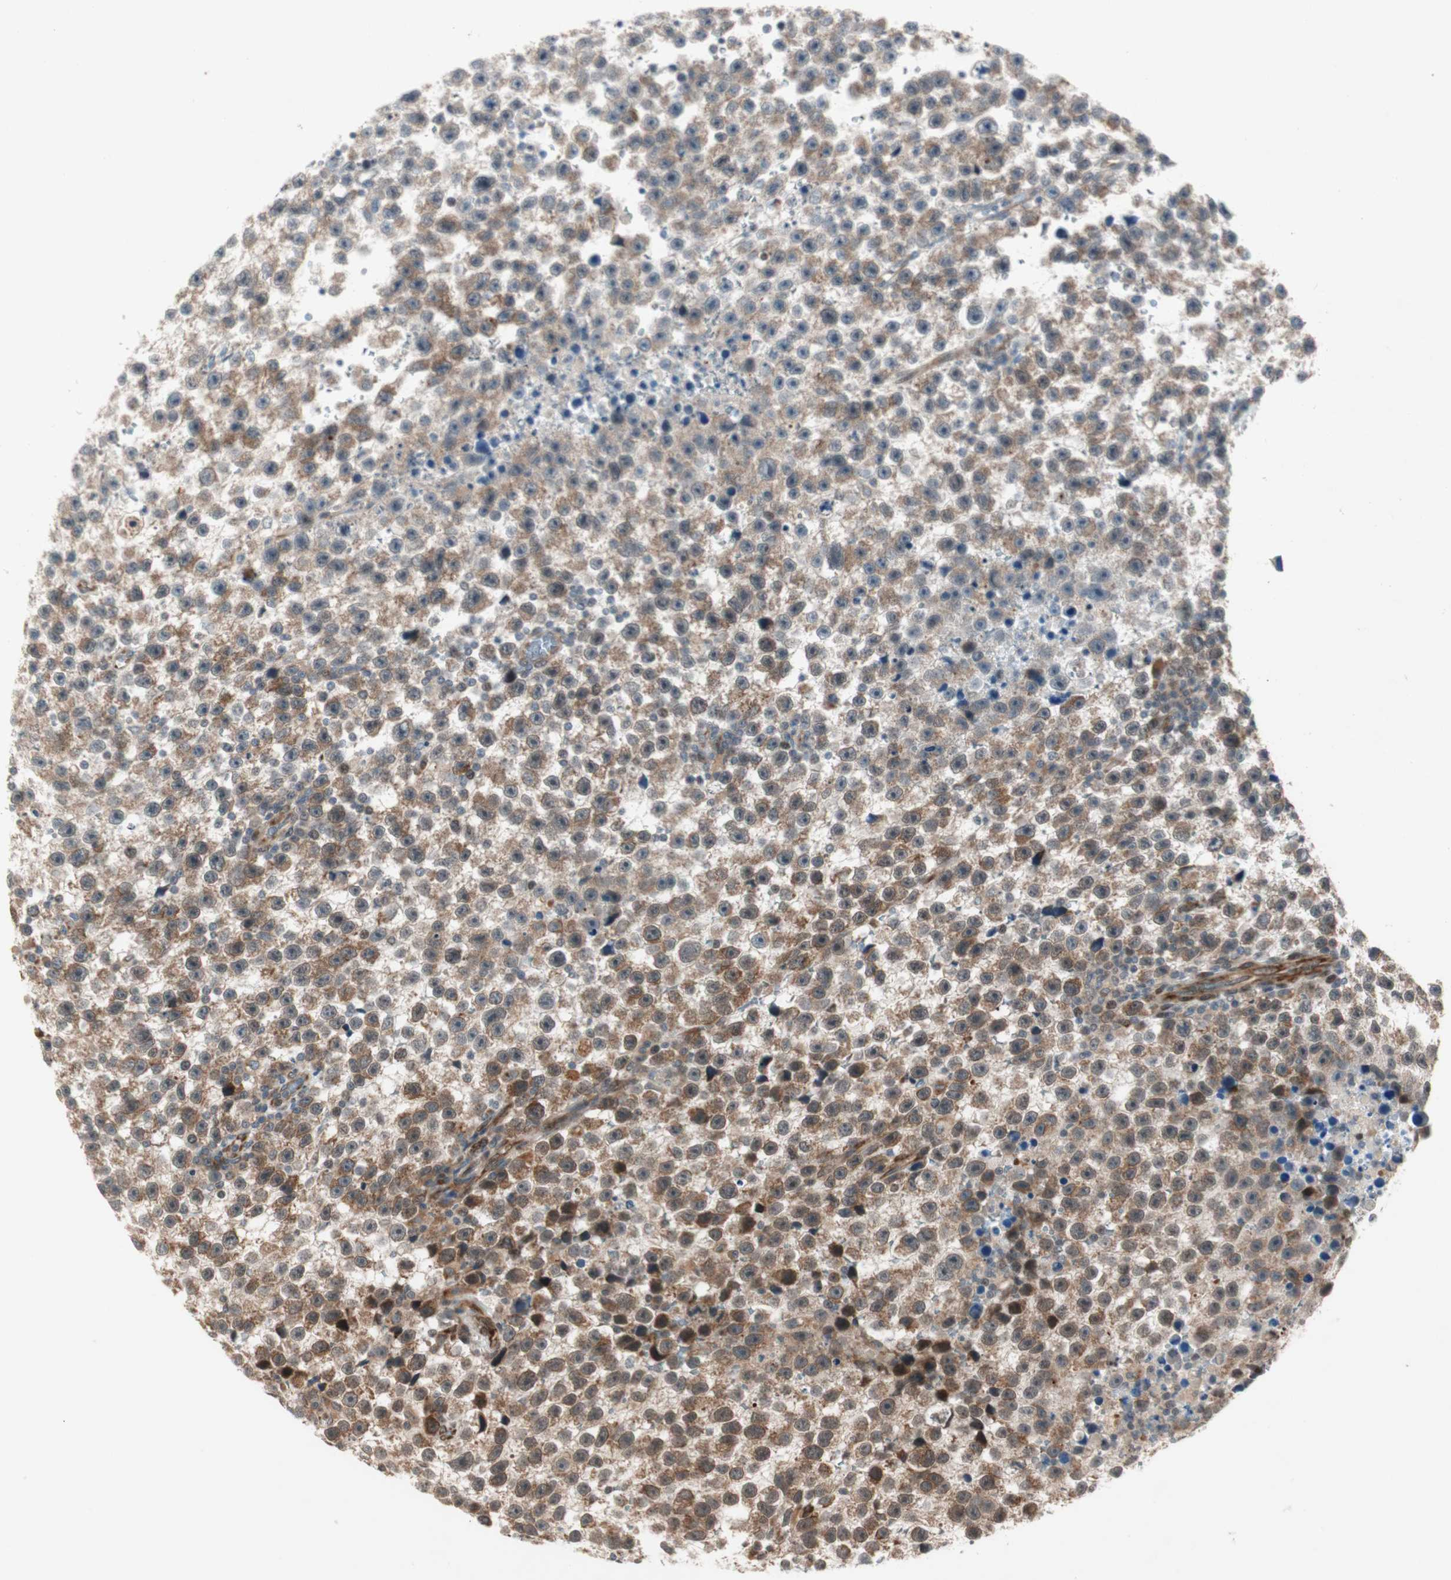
{"staining": {"intensity": "moderate", "quantity": ">75%", "location": "cytoplasmic/membranous"}, "tissue": "testis cancer", "cell_type": "Tumor cells", "image_type": "cancer", "snomed": [{"axis": "morphology", "description": "Seminoma, NOS"}, {"axis": "topography", "description": "Testis"}], "caption": "Moderate cytoplasmic/membranous protein staining is seen in approximately >75% of tumor cells in testis seminoma. (Brightfield microscopy of DAB IHC at high magnification).", "gene": "ZNF37A", "patient": {"sex": "male", "age": 33}}